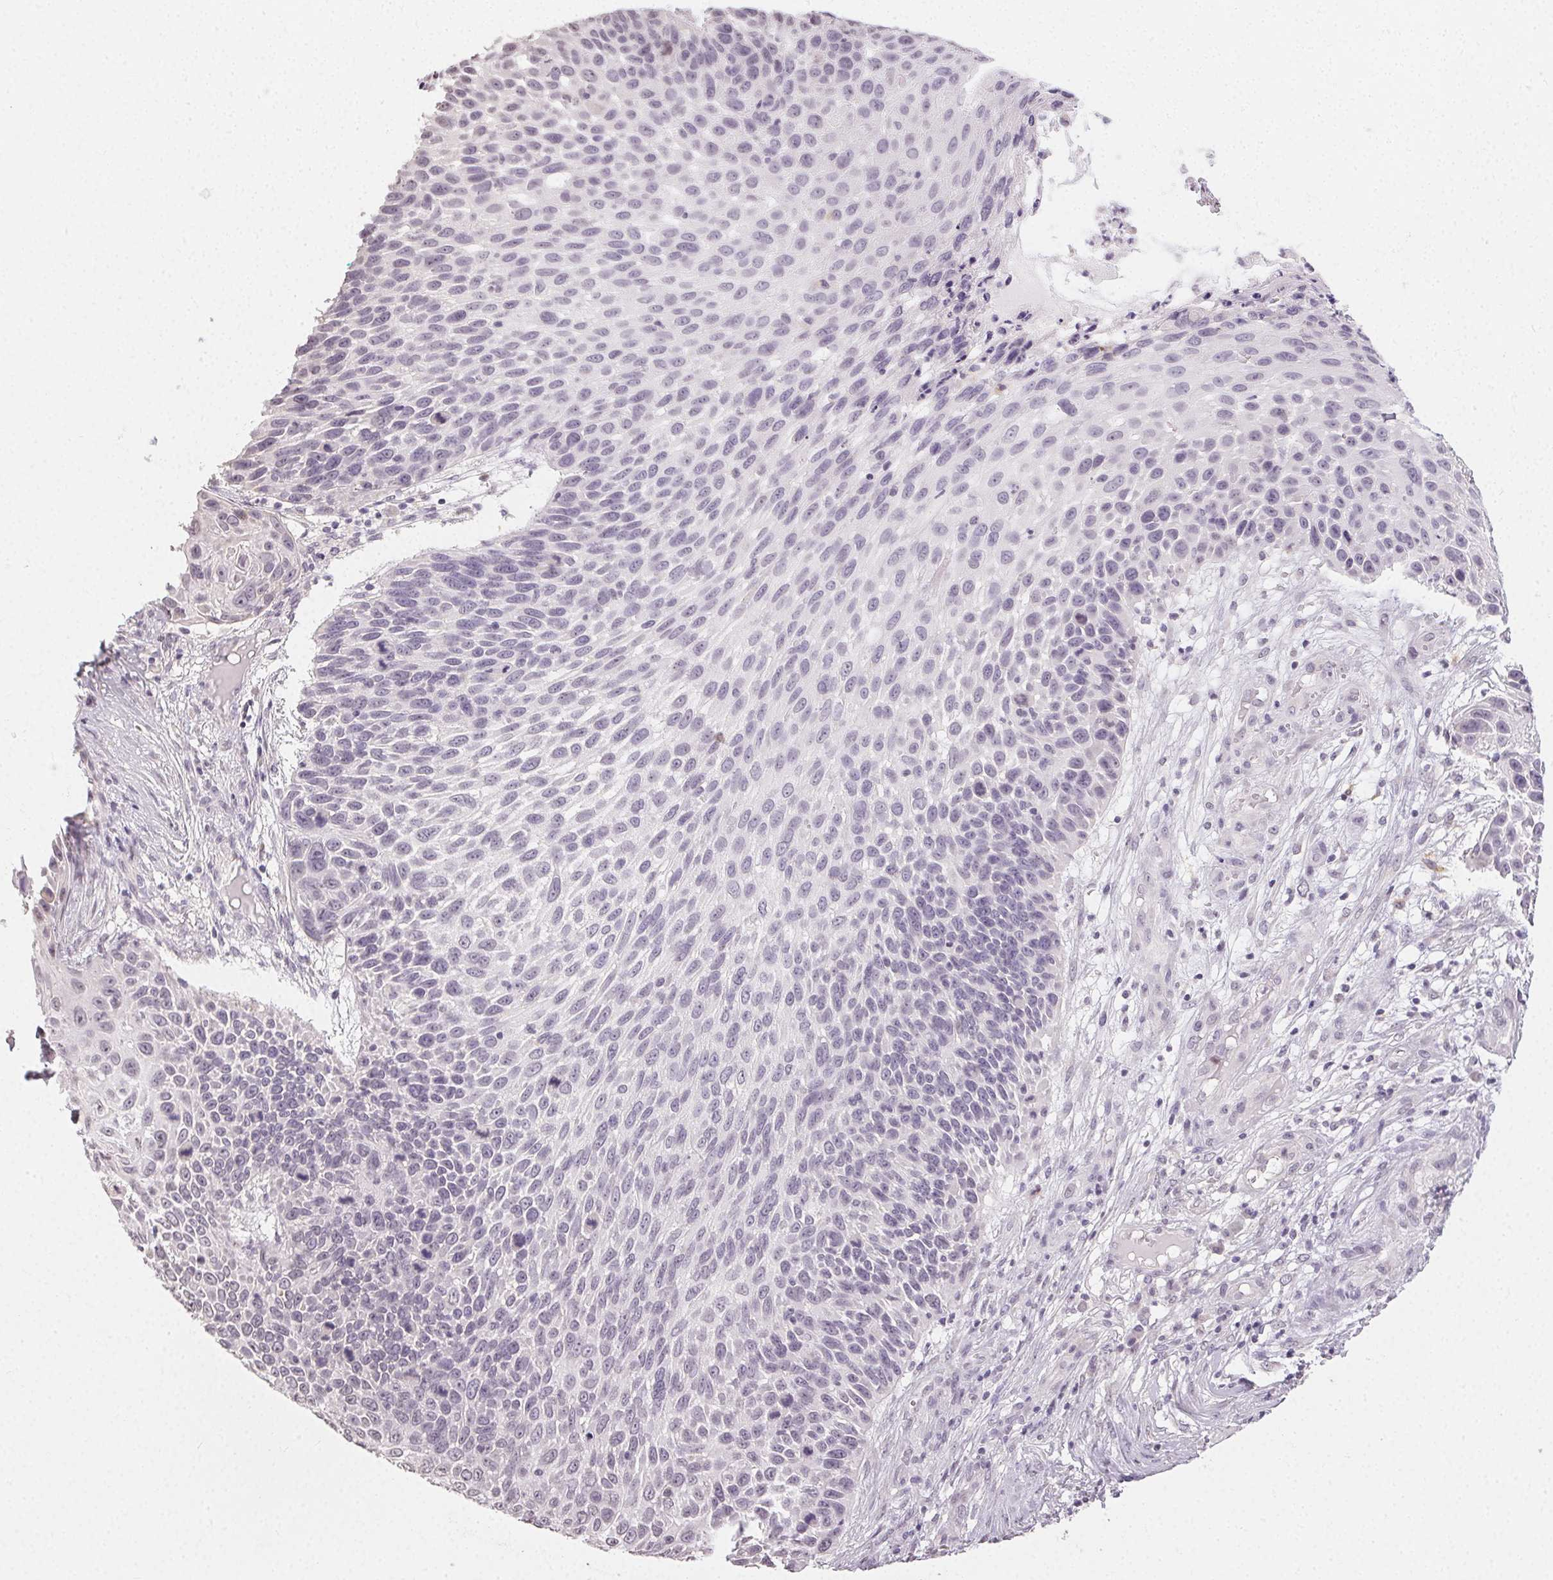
{"staining": {"intensity": "negative", "quantity": "none", "location": "none"}, "tissue": "skin cancer", "cell_type": "Tumor cells", "image_type": "cancer", "snomed": [{"axis": "morphology", "description": "Squamous cell carcinoma, NOS"}, {"axis": "topography", "description": "Skin"}], "caption": "Immunohistochemistry image of squamous cell carcinoma (skin) stained for a protein (brown), which displays no staining in tumor cells.", "gene": "TMEM174", "patient": {"sex": "male", "age": 92}}